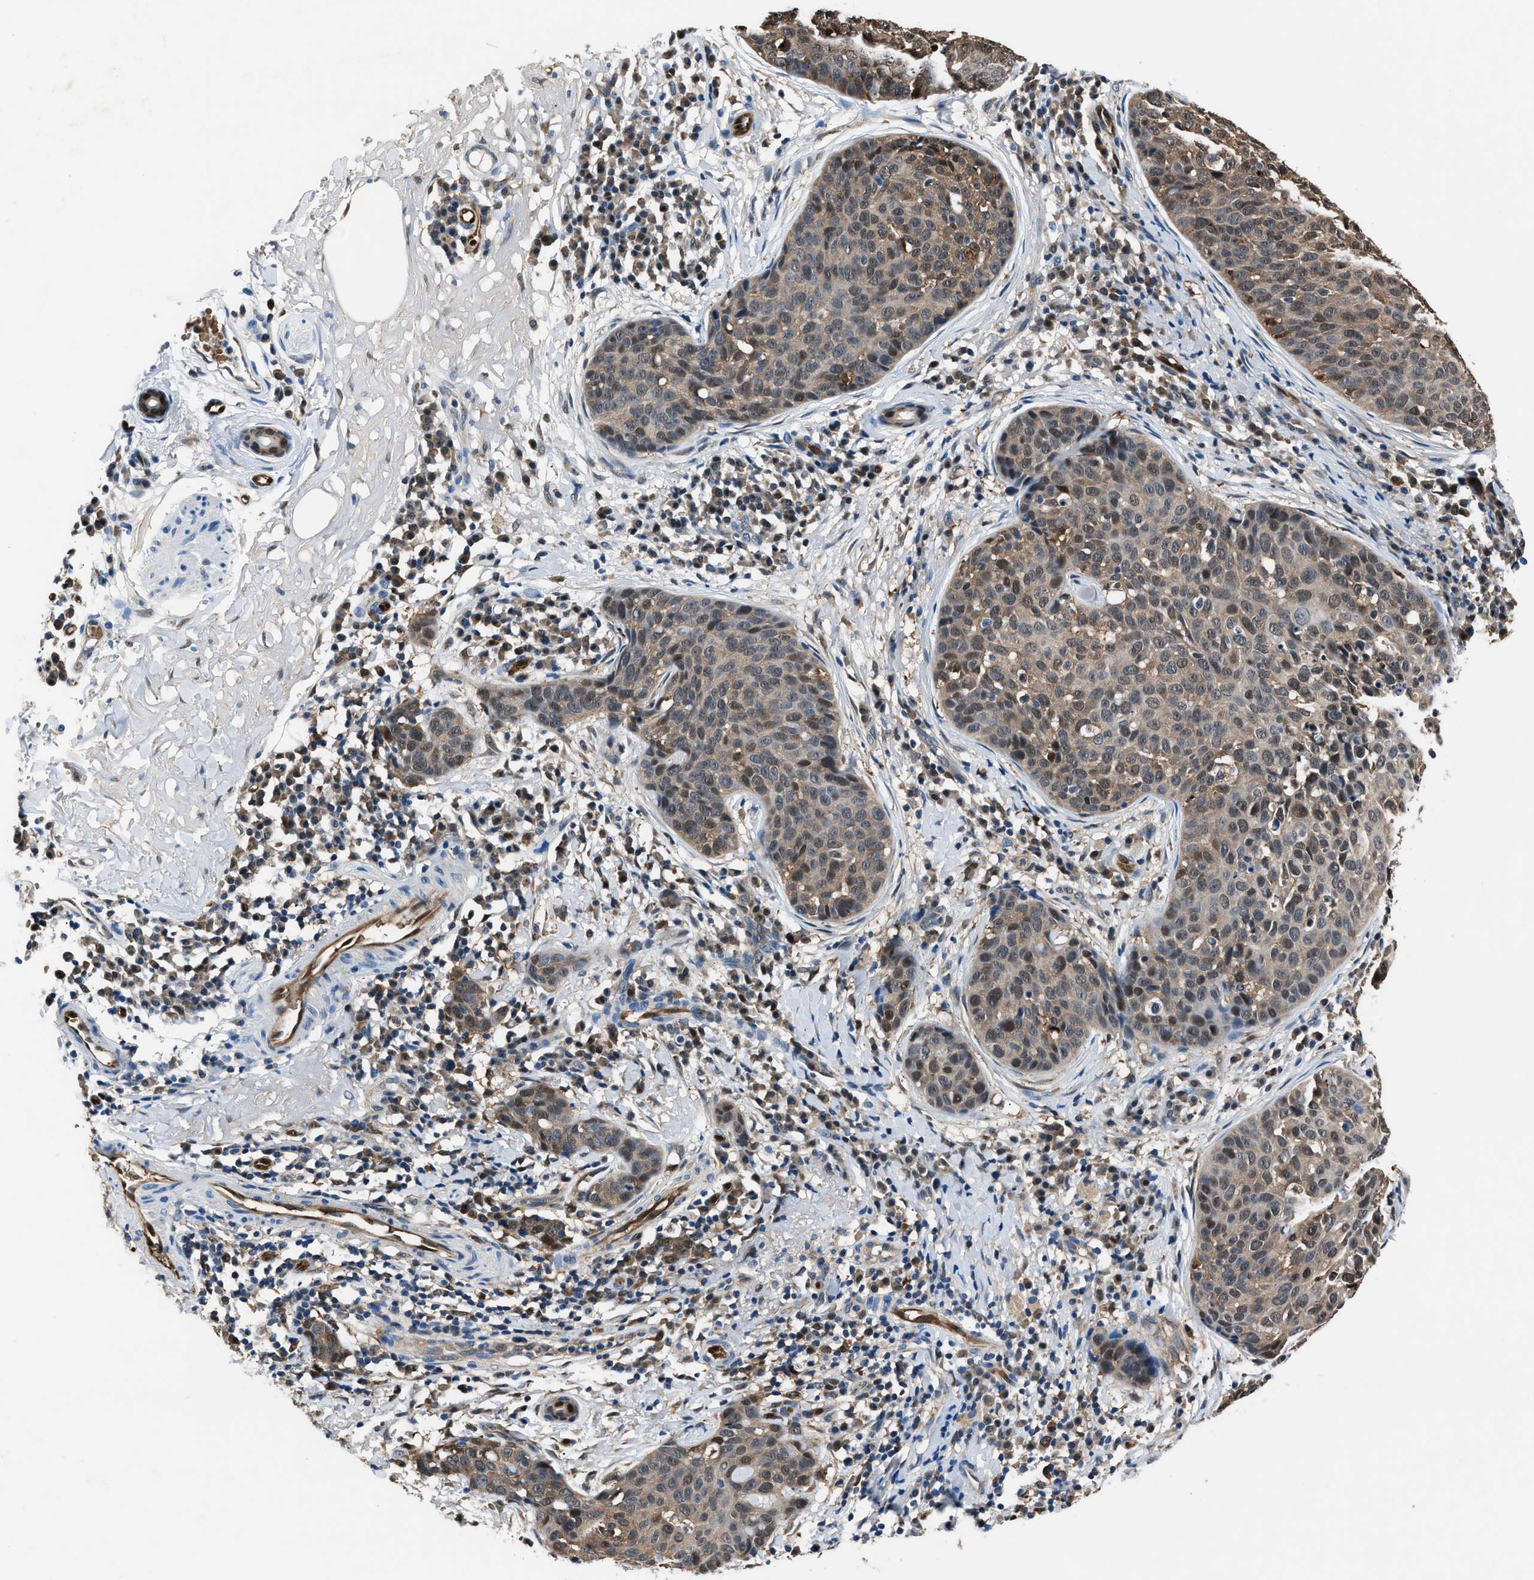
{"staining": {"intensity": "weak", "quantity": ">75%", "location": "cytoplasmic/membranous,nuclear"}, "tissue": "skin cancer", "cell_type": "Tumor cells", "image_type": "cancer", "snomed": [{"axis": "morphology", "description": "Squamous cell carcinoma in situ, NOS"}, {"axis": "morphology", "description": "Squamous cell carcinoma, NOS"}, {"axis": "topography", "description": "Skin"}], "caption": "About >75% of tumor cells in human squamous cell carcinoma (skin) exhibit weak cytoplasmic/membranous and nuclear protein staining as visualized by brown immunohistochemical staining.", "gene": "PPA1", "patient": {"sex": "male", "age": 93}}